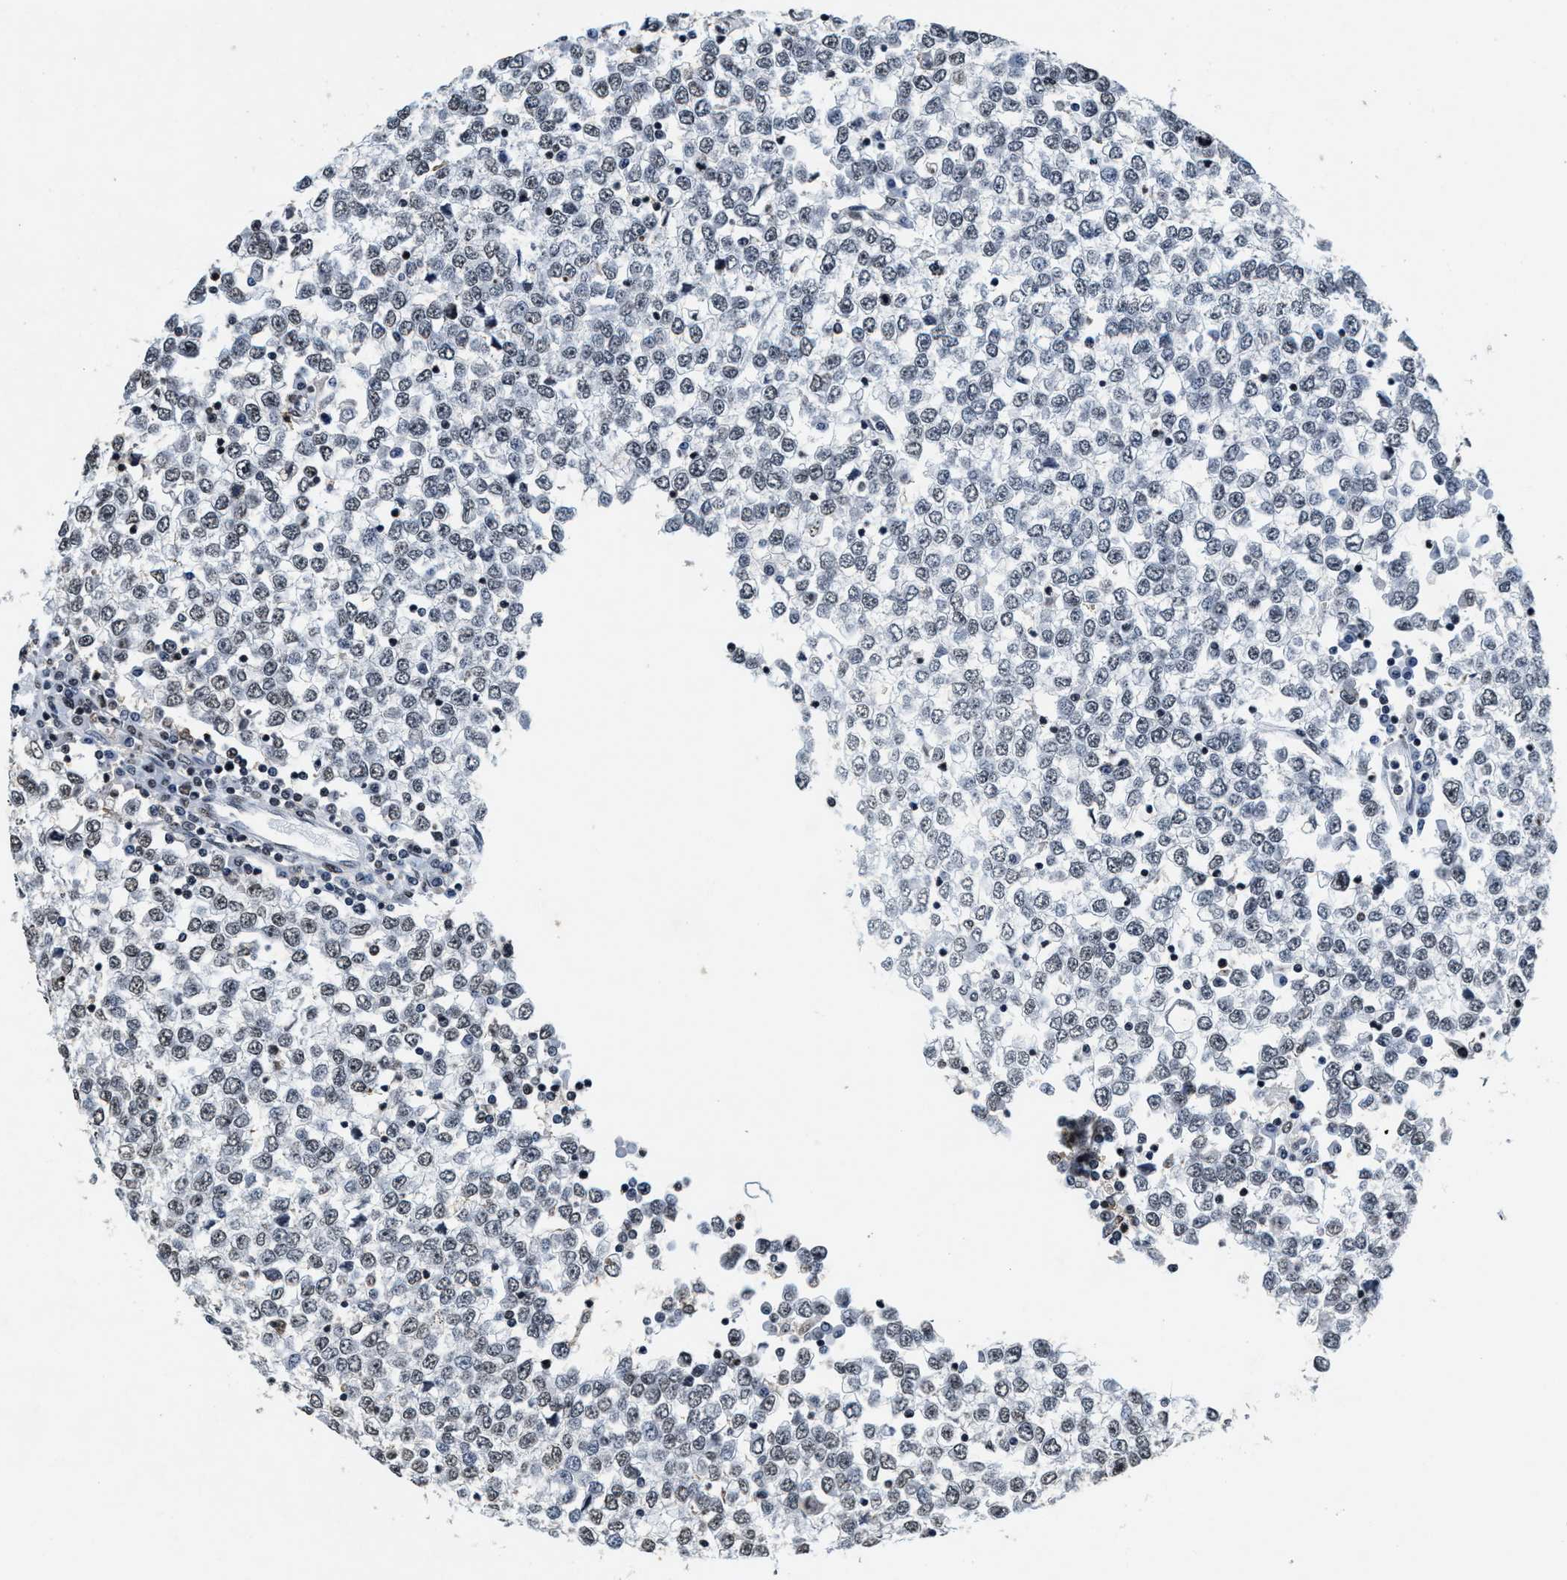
{"staining": {"intensity": "weak", "quantity": "<25%", "location": "nuclear"}, "tissue": "testis cancer", "cell_type": "Tumor cells", "image_type": "cancer", "snomed": [{"axis": "morphology", "description": "Seminoma, NOS"}, {"axis": "topography", "description": "Testis"}], "caption": "There is no significant staining in tumor cells of seminoma (testis).", "gene": "SUPT16H", "patient": {"sex": "male", "age": 65}}